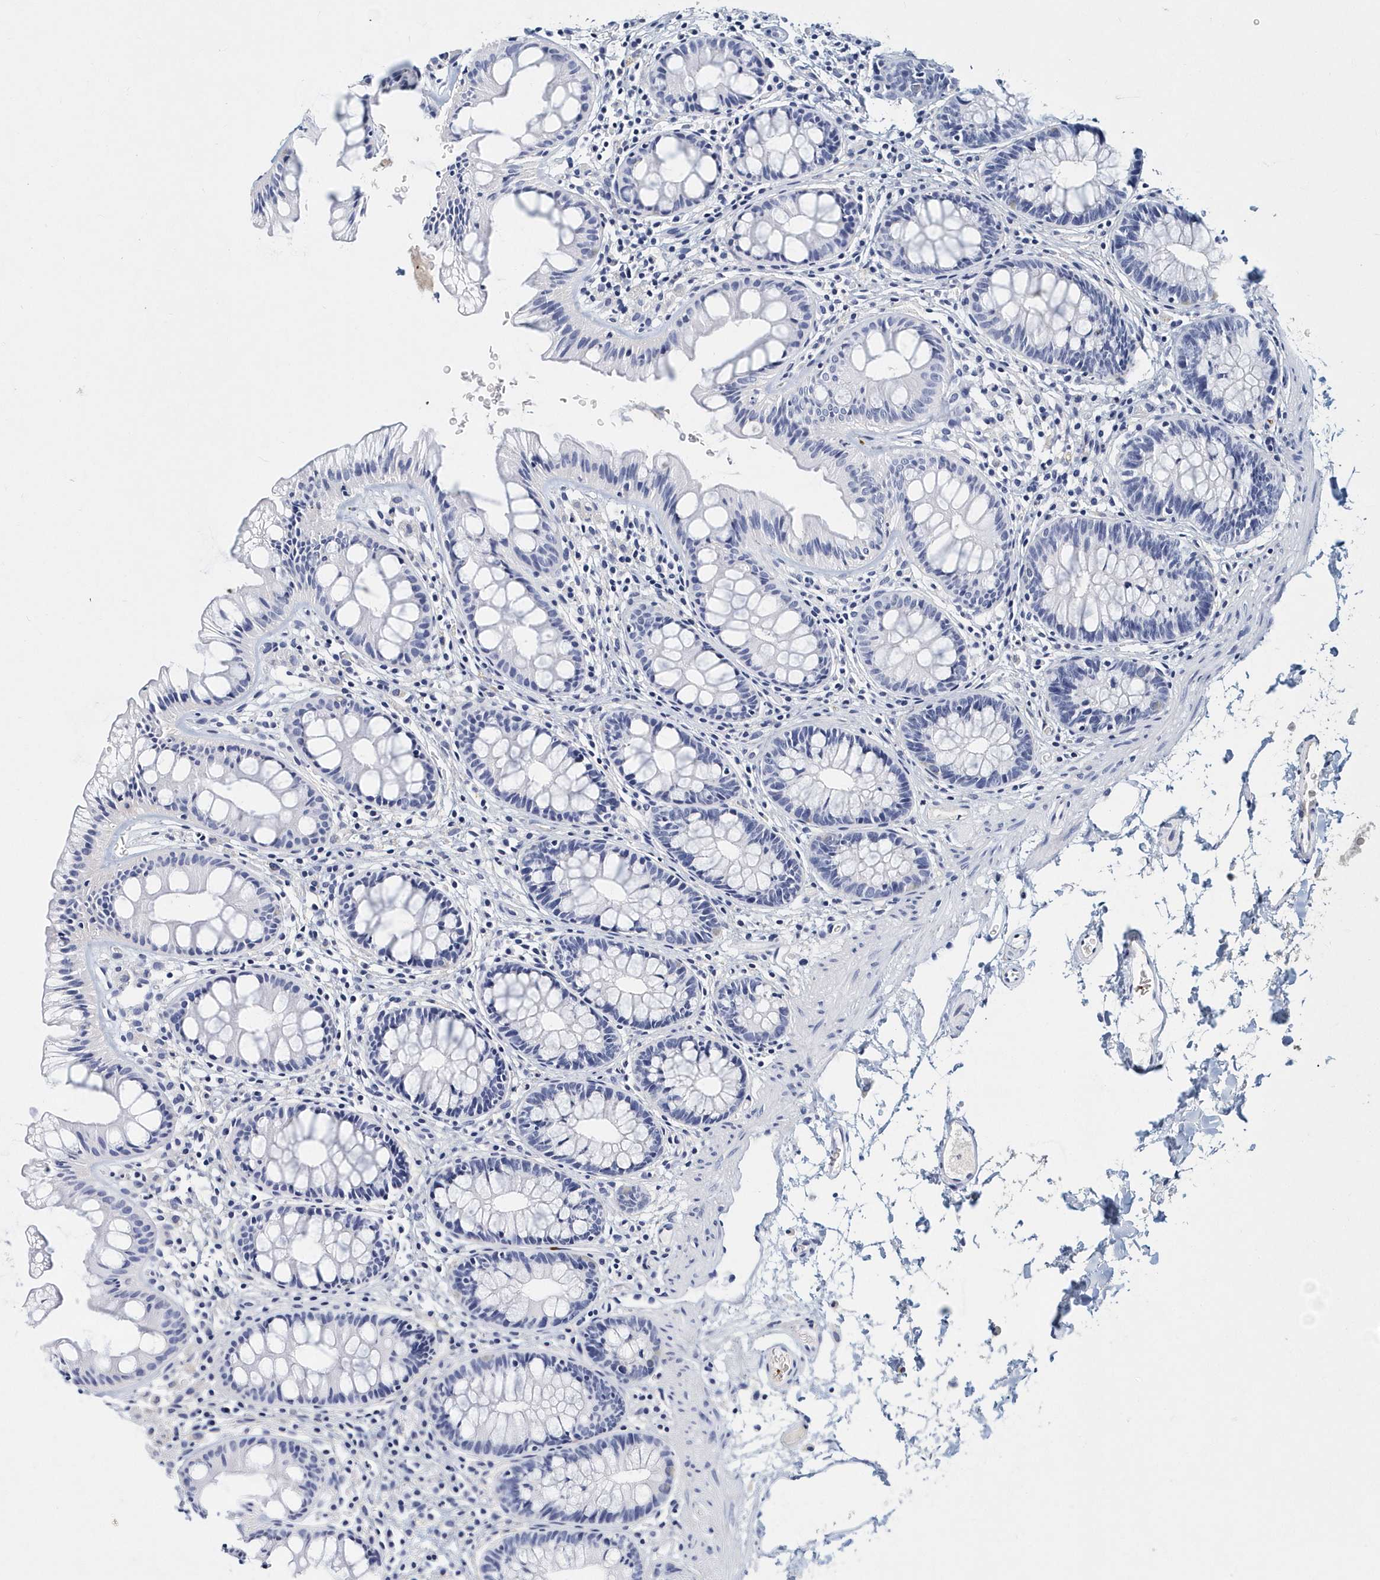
{"staining": {"intensity": "negative", "quantity": "none", "location": "none"}, "tissue": "colon", "cell_type": "Endothelial cells", "image_type": "normal", "snomed": [{"axis": "morphology", "description": "Normal tissue, NOS"}, {"axis": "topography", "description": "Colon"}], "caption": "High power microscopy image of an IHC histopathology image of unremarkable colon, revealing no significant positivity in endothelial cells.", "gene": "ITGA2B", "patient": {"sex": "female", "age": 62}}